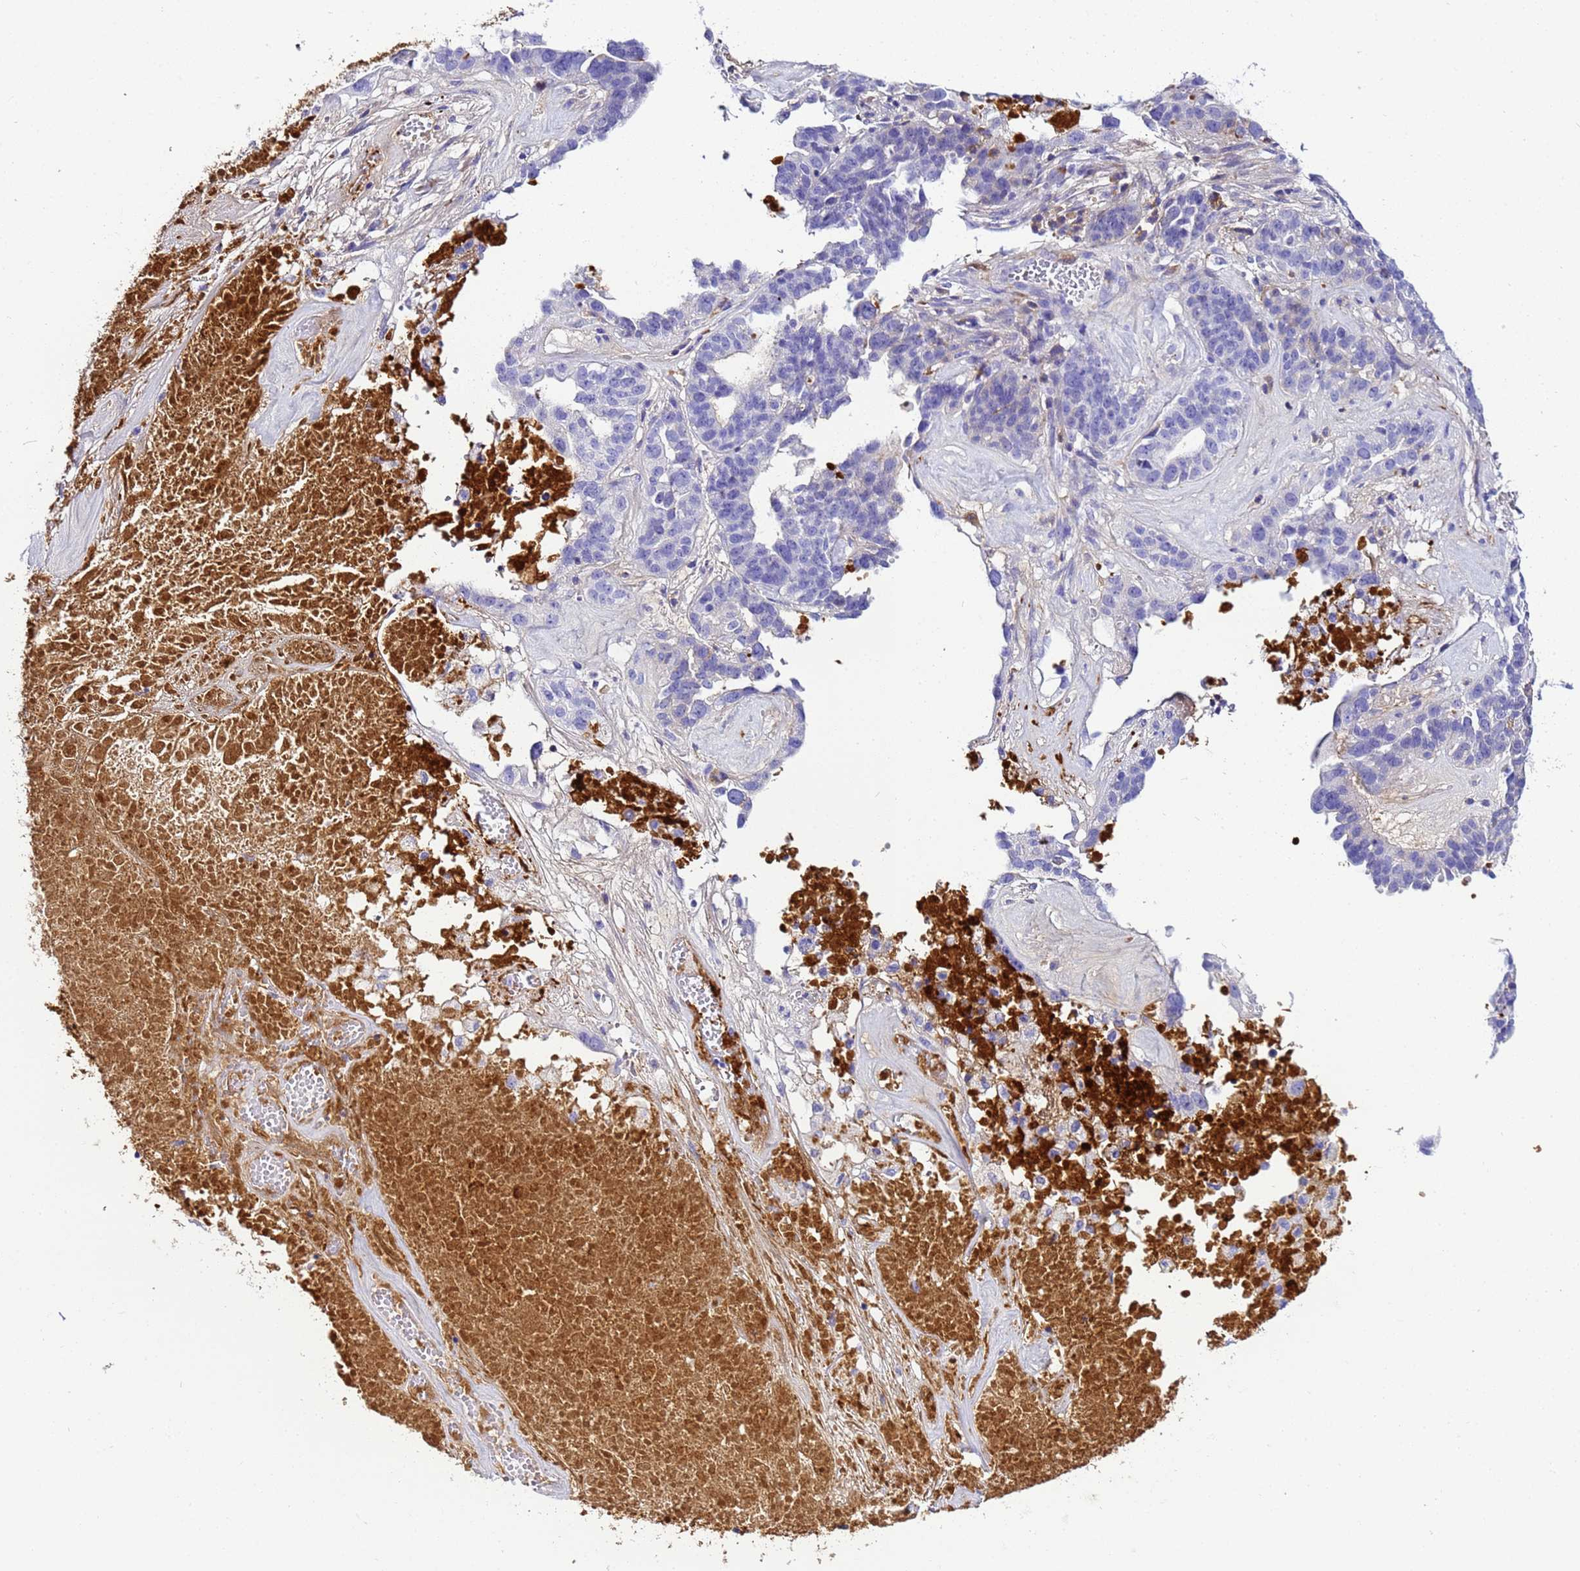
{"staining": {"intensity": "negative", "quantity": "none", "location": "none"}, "tissue": "ovarian cancer", "cell_type": "Tumor cells", "image_type": "cancer", "snomed": [{"axis": "morphology", "description": "Cystadenocarcinoma, serous, NOS"}, {"axis": "topography", "description": "Ovary"}], "caption": "Immunohistochemistry (IHC) of ovarian cancer exhibits no positivity in tumor cells.", "gene": "CFHR2", "patient": {"sex": "female", "age": 59}}